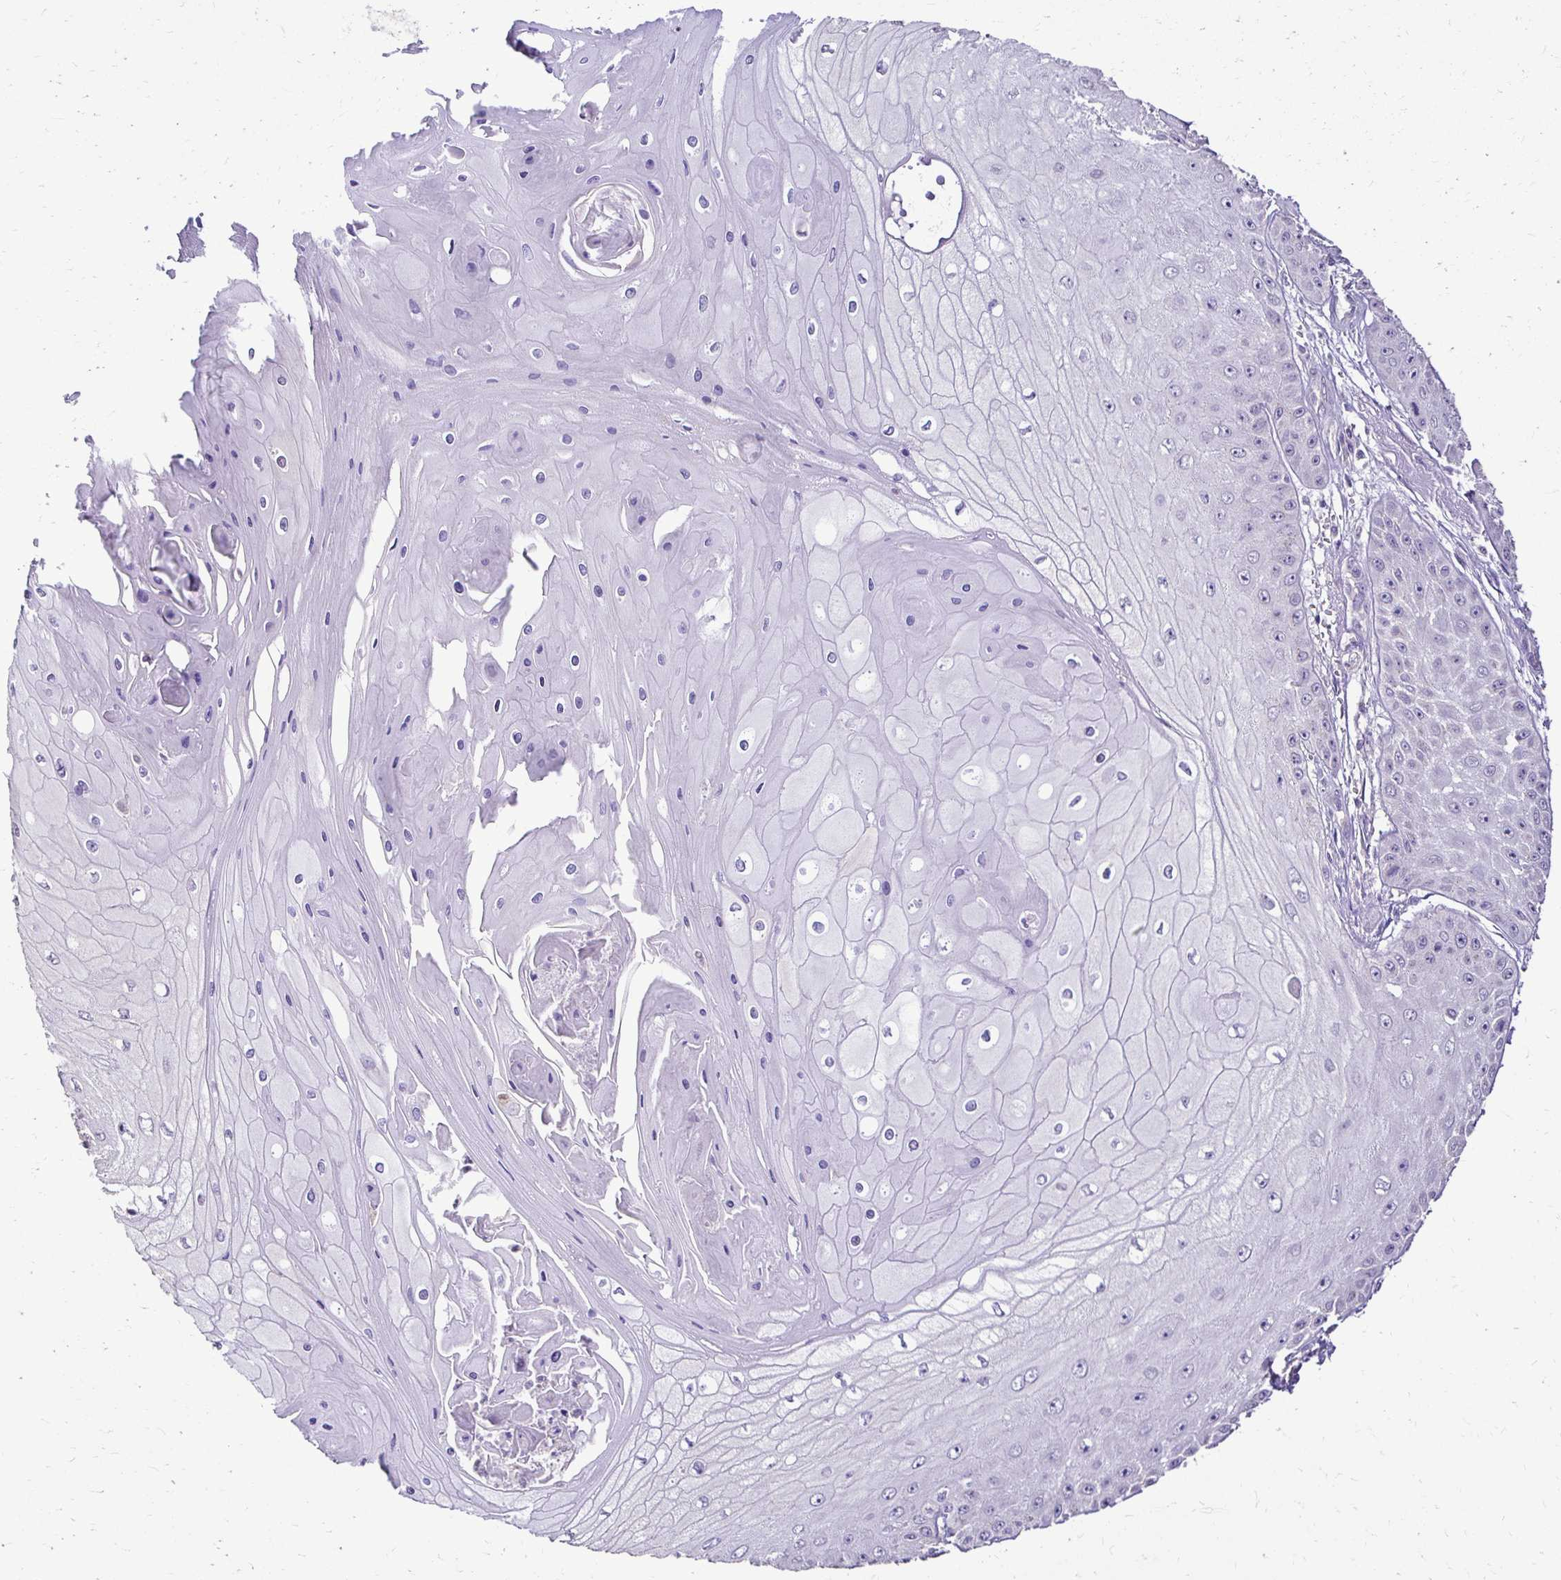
{"staining": {"intensity": "negative", "quantity": "none", "location": "none"}, "tissue": "skin cancer", "cell_type": "Tumor cells", "image_type": "cancer", "snomed": [{"axis": "morphology", "description": "Squamous cell carcinoma, NOS"}, {"axis": "topography", "description": "Skin"}], "caption": "Skin squamous cell carcinoma stained for a protein using IHC reveals no positivity tumor cells.", "gene": "KIAA1210", "patient": {"sex": "male", "age": 70}}